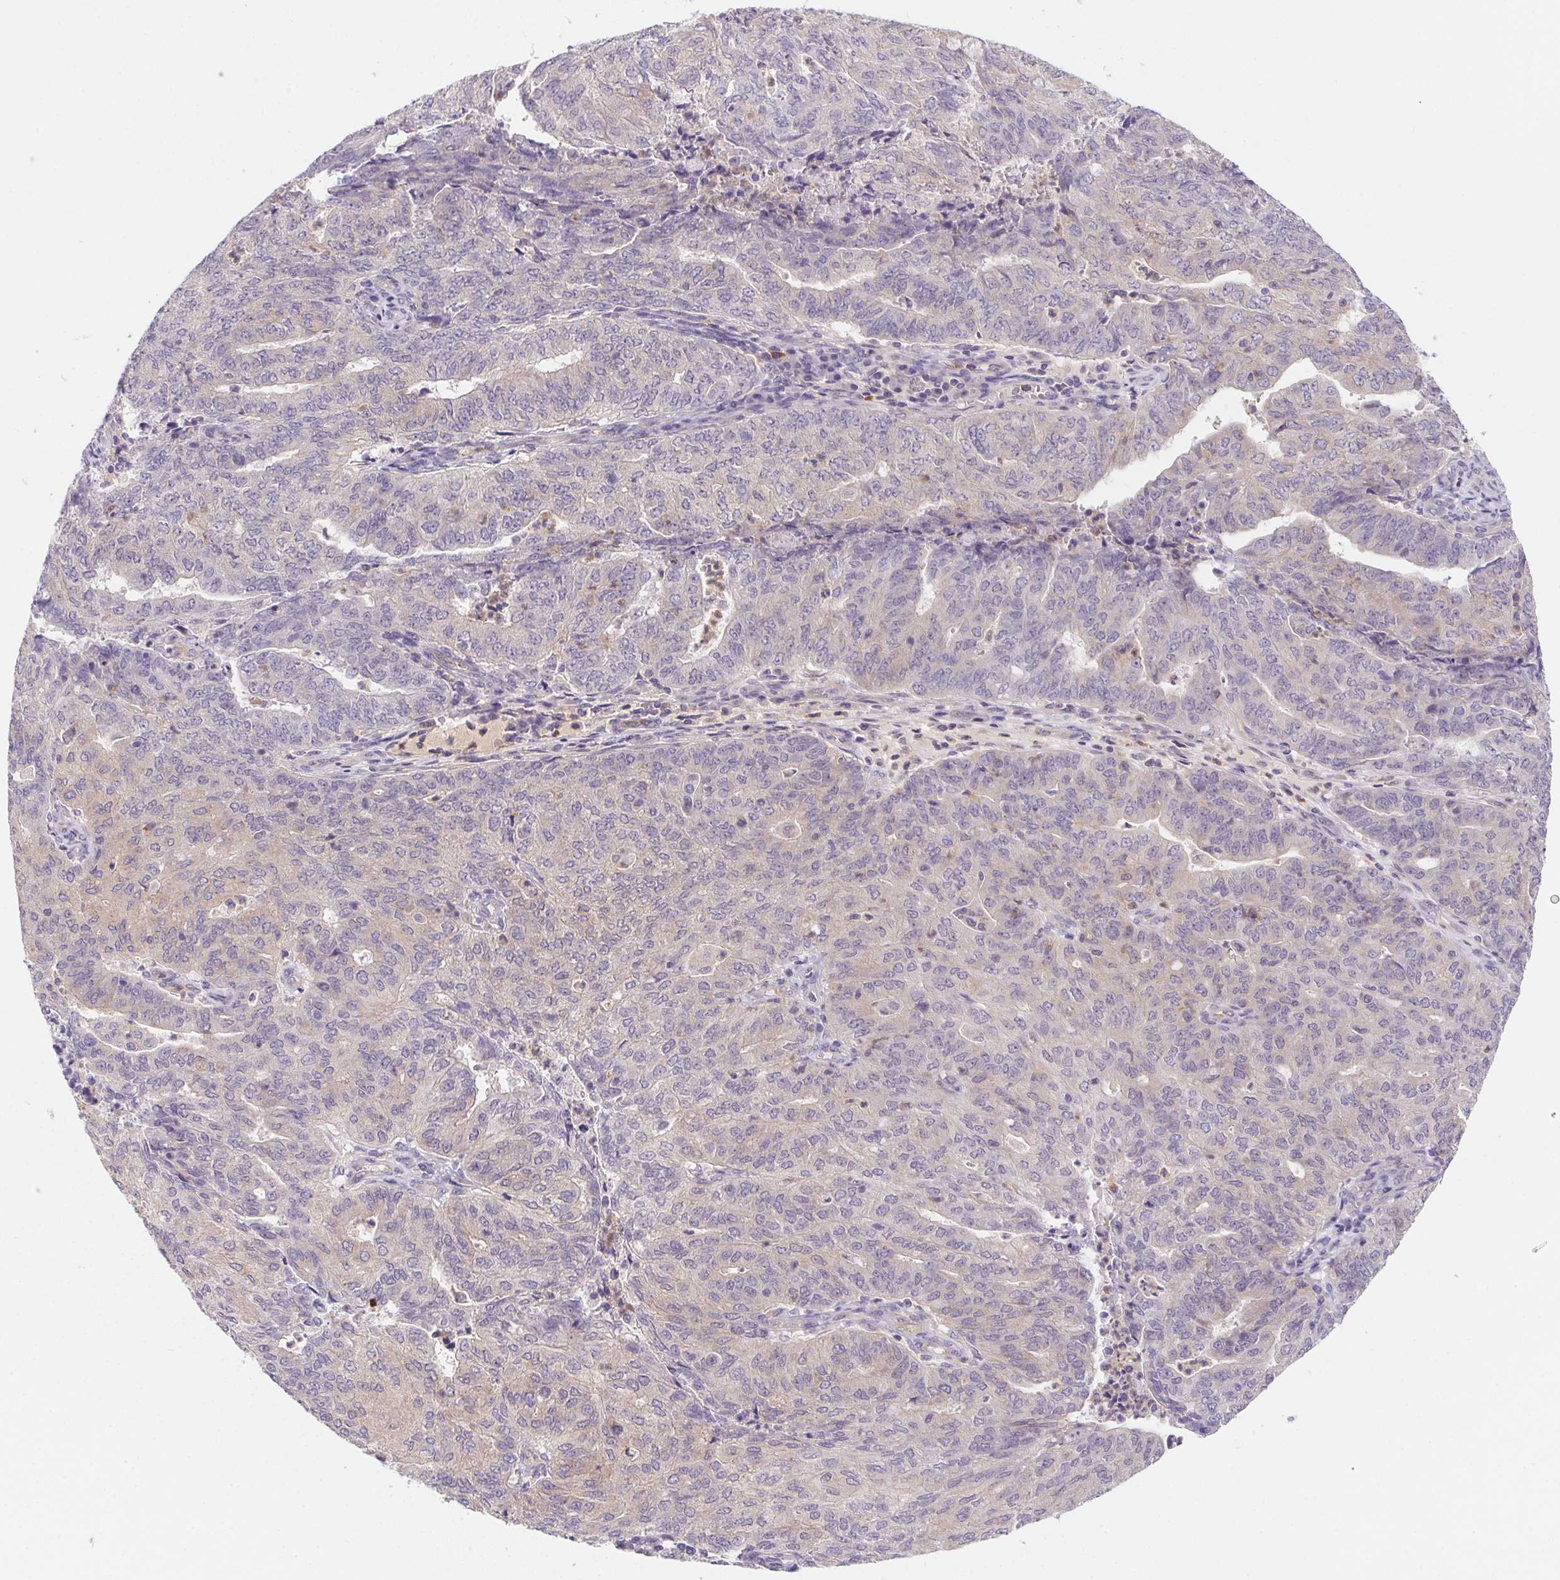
{"staining": {"intensity": "negative", "quantity": "none", "location": "none"}, "tissue": "endometrial cancer", "cell_type": "Tumor cells", "image_type": "cancer", "snomed": [{"axis": "morphology", "description": "Adenocarcinoma, NOS"}, {"axis": "topography", "description": "Endometrium"}], "caption": "A micrograph of human adenocarcinoma (endometrial) is negative for staining in tumor cells. The staining was performed using DAB to visualize the protein expression in brown, while the nuclei were stained in blue with hematoxylin (Magnification: 20x).", "gene": "PRKAA1", "patient": {"sex": "female", "age": 82}}